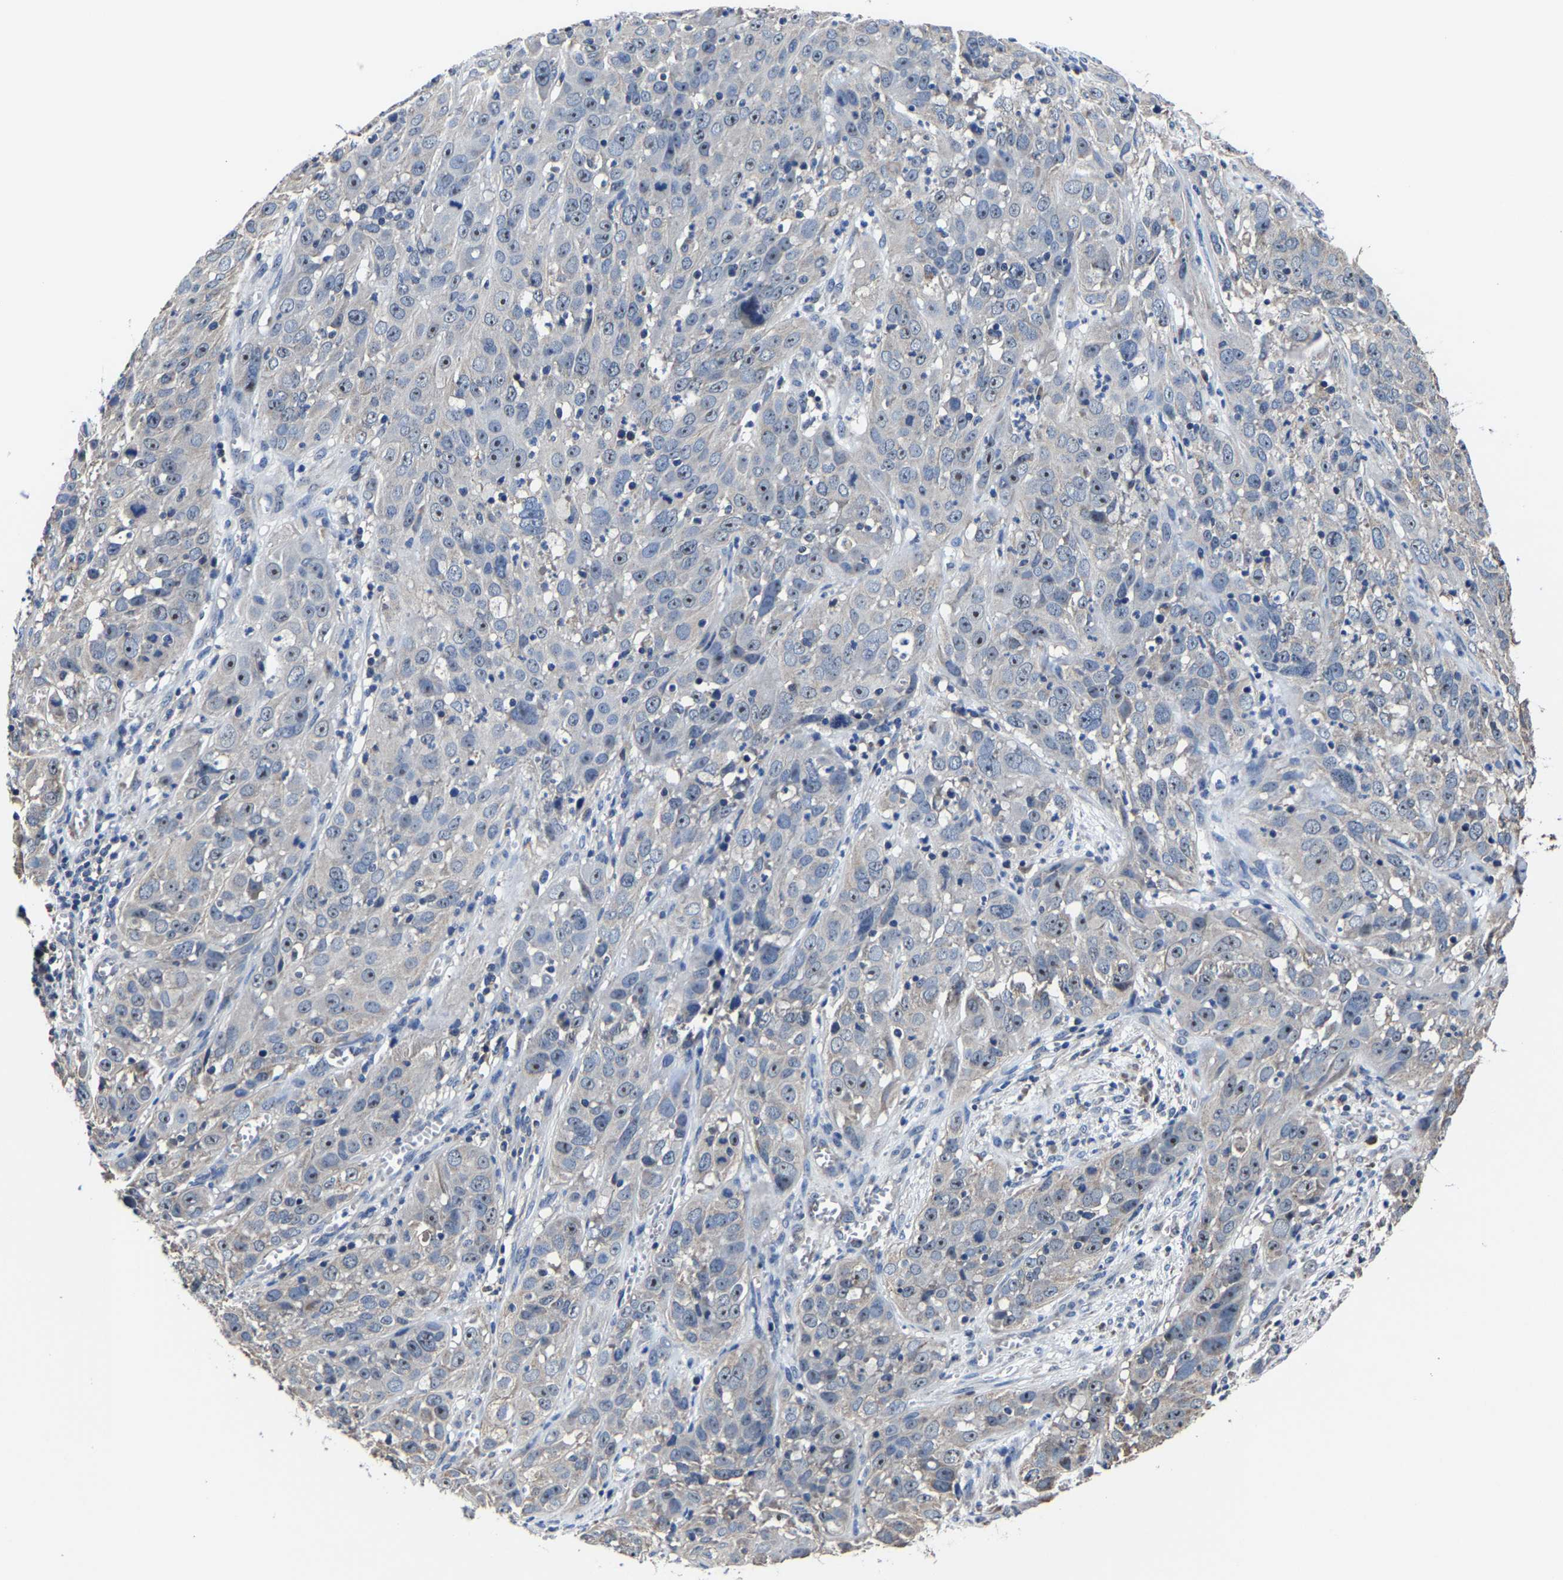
{"staining": {"intensity": "moderate", "quantity": ">75%", "location": "nuclear"}, "tissue": "cervical cancer", "cell_type": "Tumor cells", "image_type": "cancer", "snomed": [{"axis": "morphology", "description": "Squamous cell carcinoma, NOS"}, {"axis": "topography", "description": "Cervix"}], "caption": "Moderate nuclear positivity for a protein is appreciated in approximately >75% of tumor cells of cervical cancer using immunohistochemistry (IHC).", "gene": "ZCCHC7", "patient": {"sex": "female", "age": 32}}